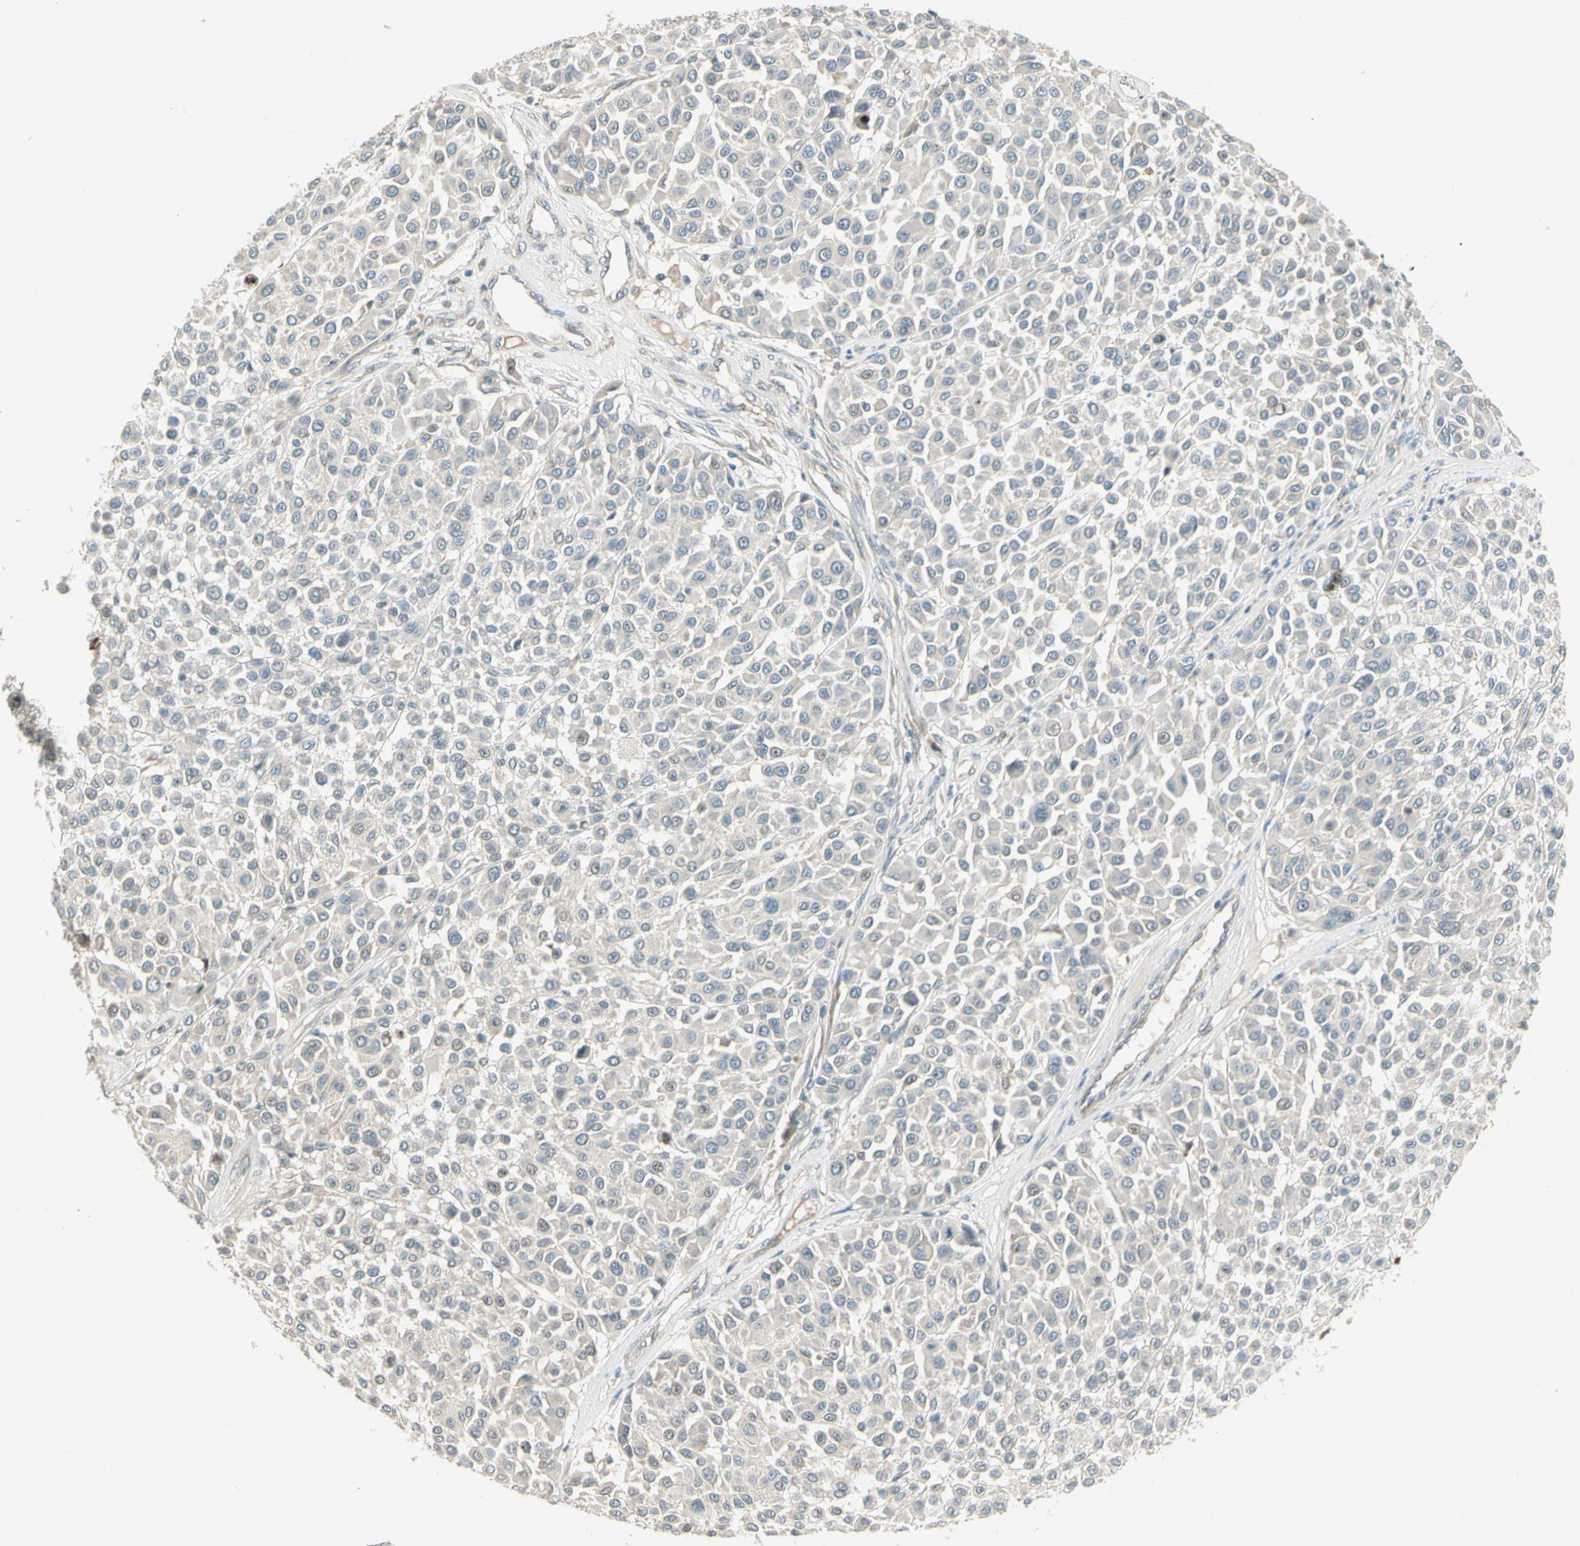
{"staining": {"intensity": "negative", "quantity": "none", "location": "none"}, "tissue": "melanoma", "cell_type": "Tumor cells", "image_type": "cancer", "snomed": [{"axis": "morphology", "description": "Malignant melanoma, Metastatic site"}, {"axis": "topography", "description": "Soft tissue"}], "caption": "A micrograph of human melanoma is negative for staining in tumor cells.", "gene": "PCDHB15", "patient": {"sex": "male", "age": 41}}